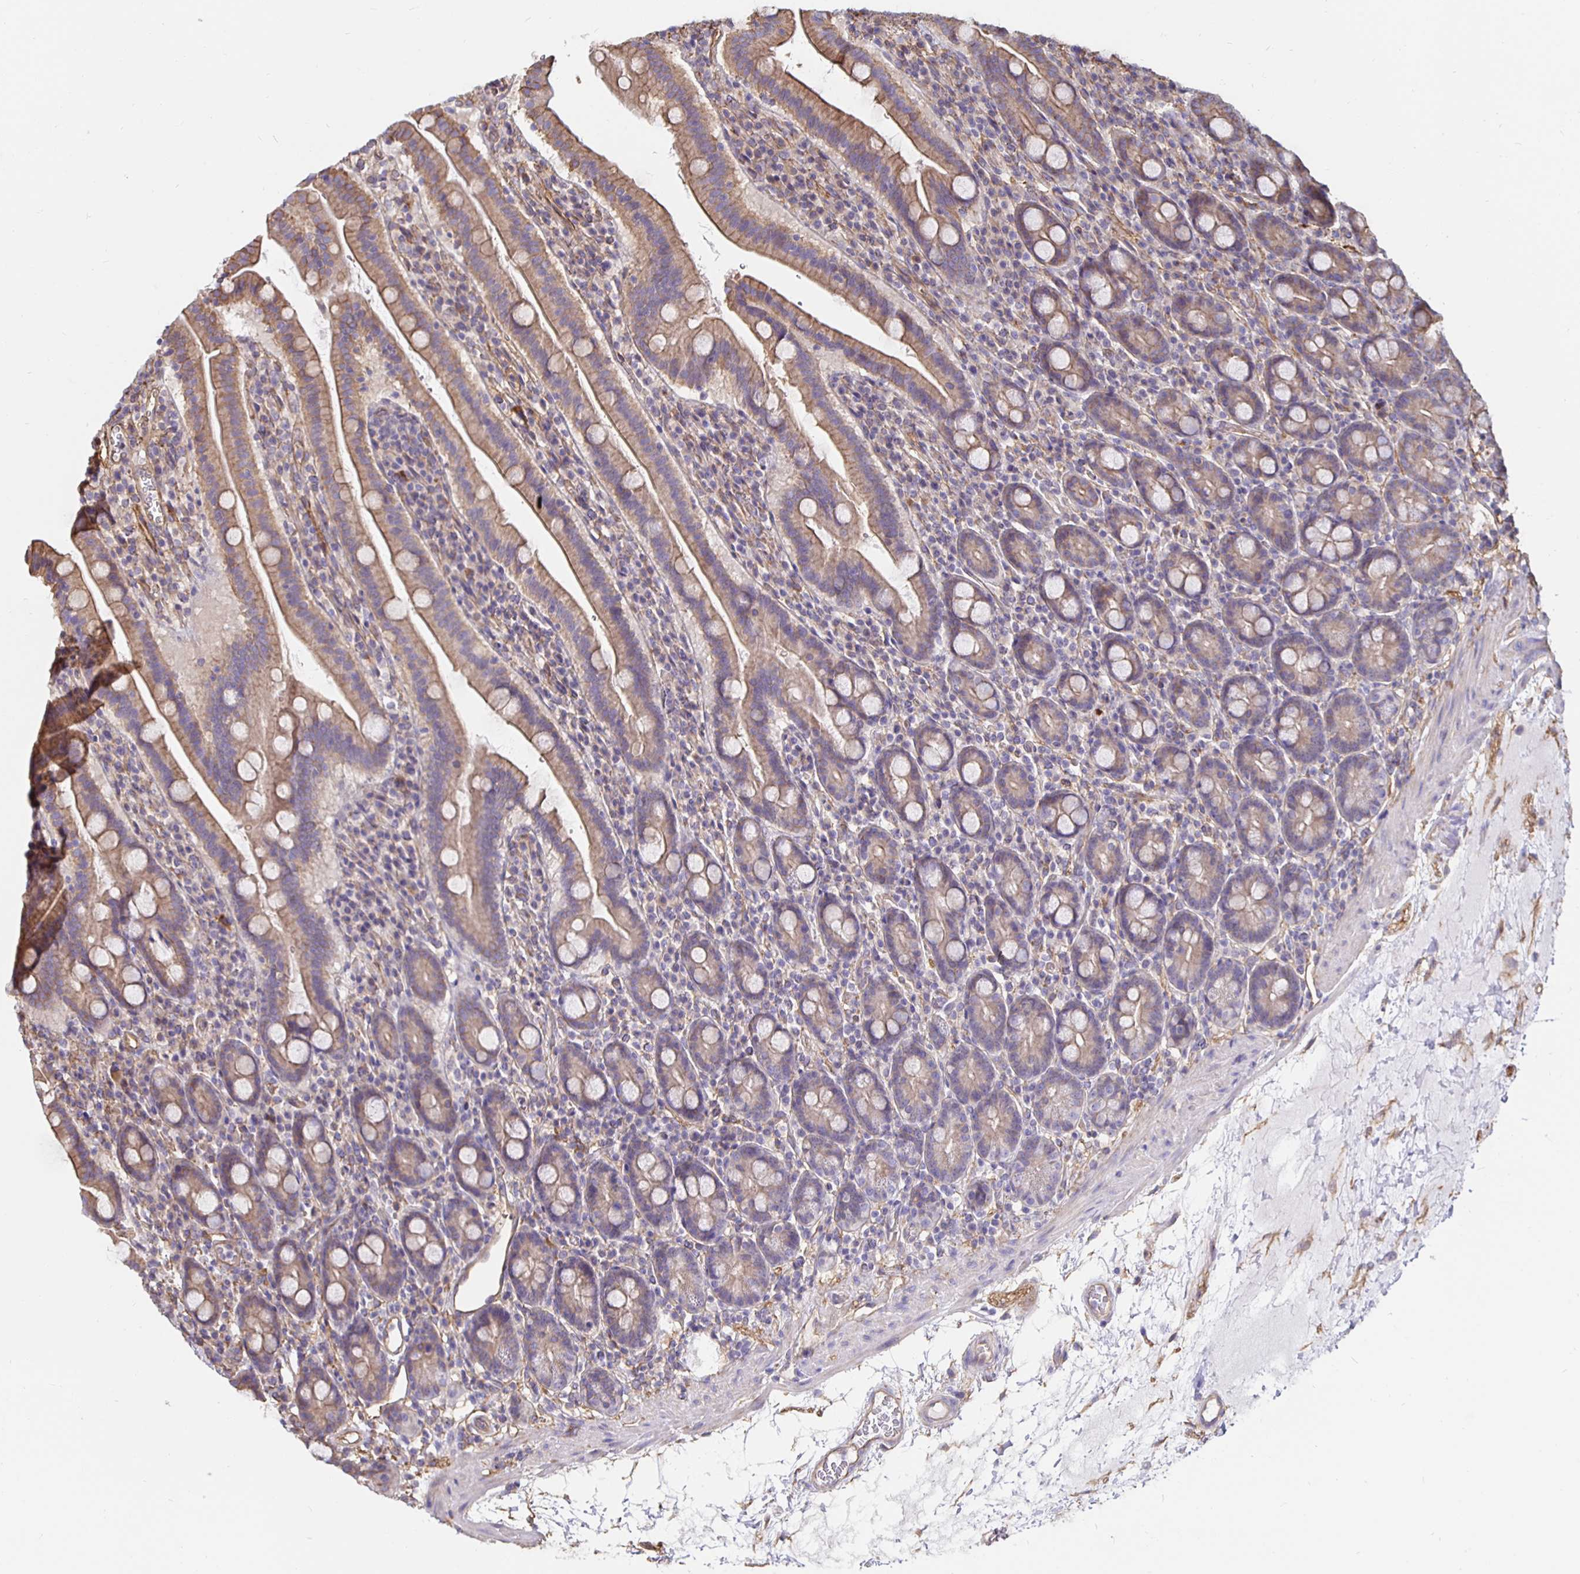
{"staining": {"intensity": "weak", "quantity": ">75%", "location": "cytoplasmic/membranous"}, "tissue": "small intestine", "cell_type": "Glandular cells", "image_type": "normal", "snomed": [{"axis": "morphology", "description": "Normal tissue, NOS"}, {"axis": "topography", "description": "Small intestine"}], "caption": "Immunohistochemistry micrograph of normal small intestine: small intestine stained using IHC demonstrates low levels of weak protein expression localized specifically in the cytoplasmic/membranous of glandular cells, appearing as a cytoplasmic/membranous brown color.", "gene": "ARHGEF39", "patient": {"sex": "male", "age": 26}}